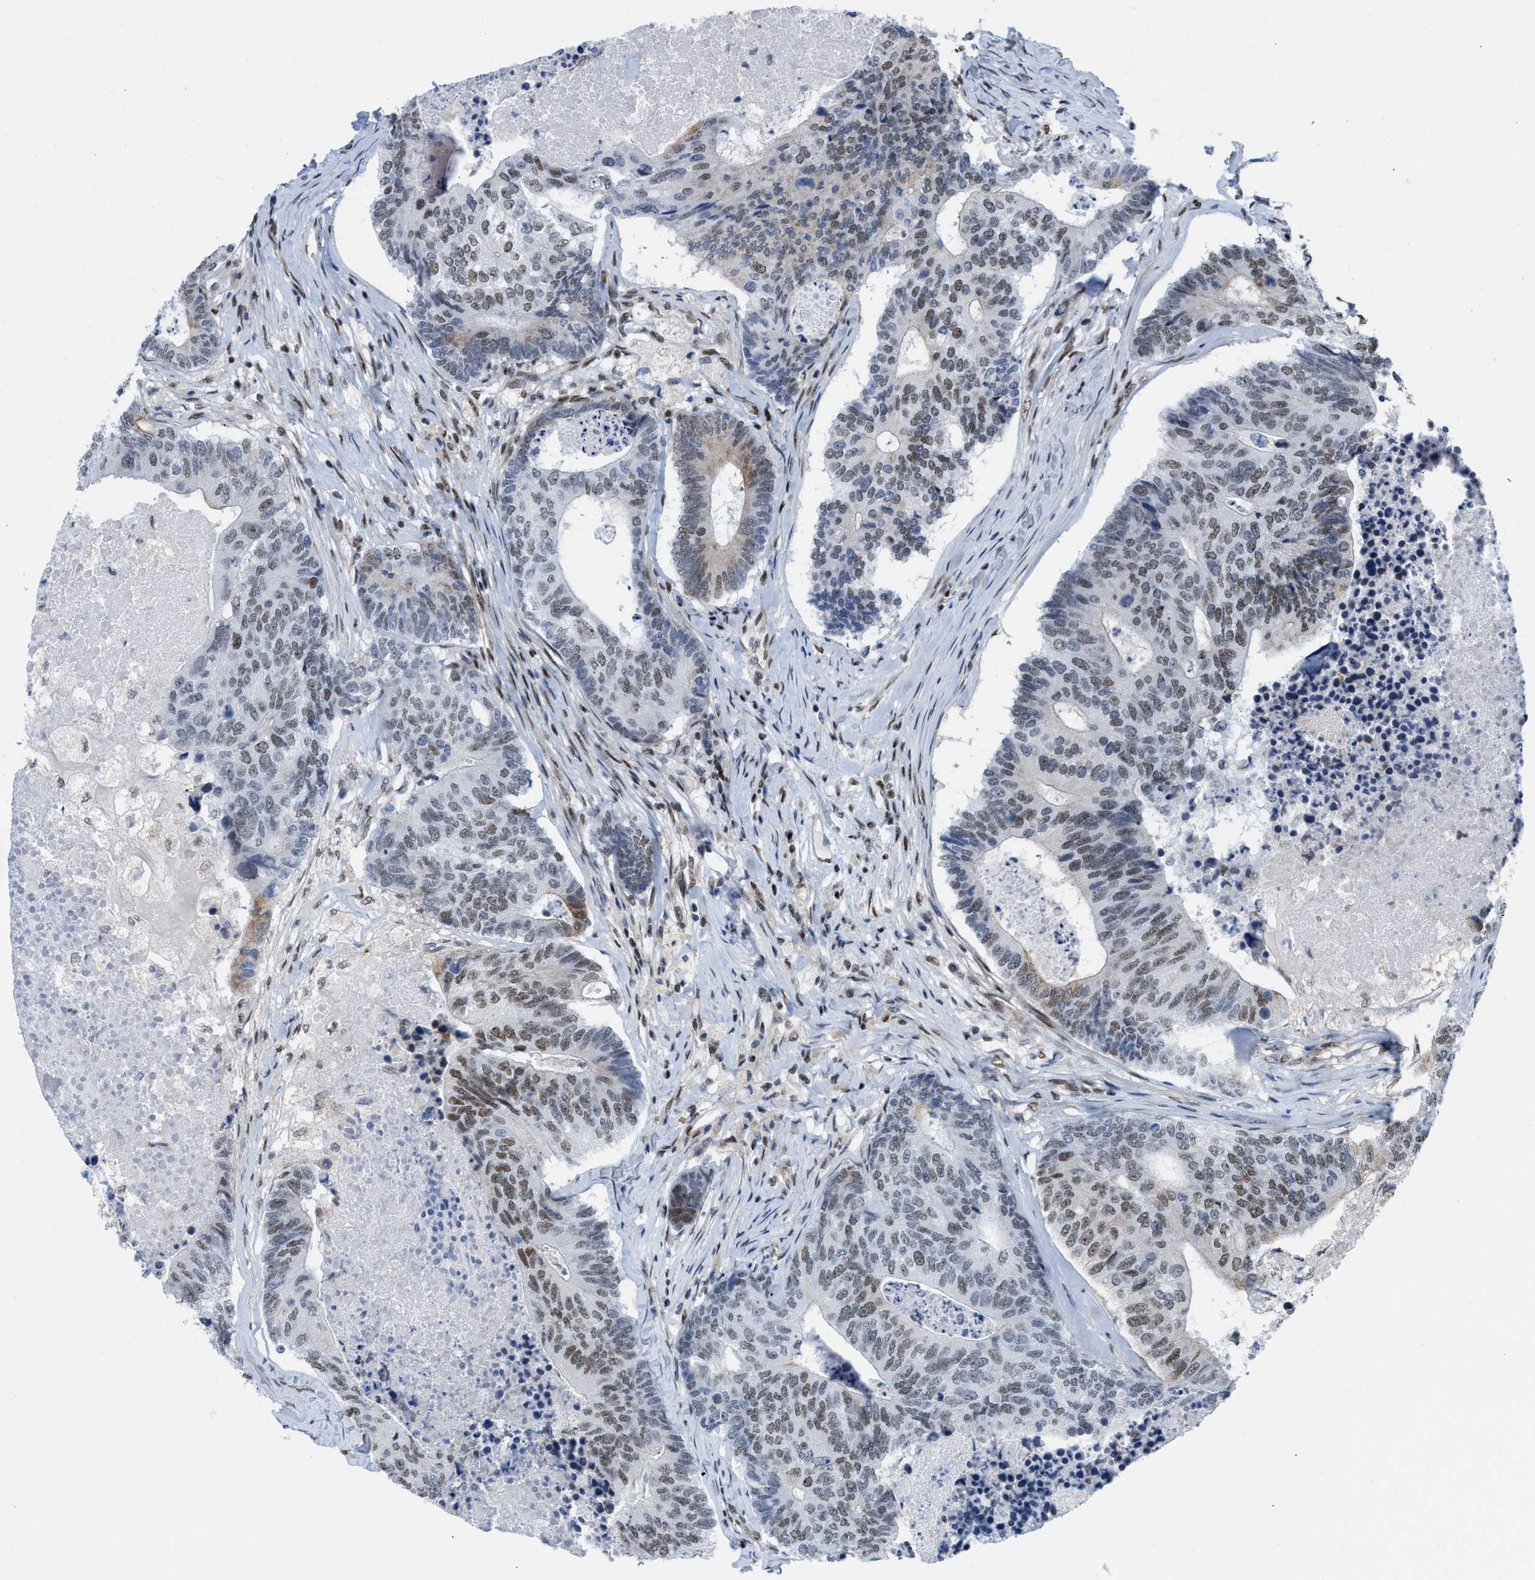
{"staining": {"intensity": "weak", "quantity": ">75%", "location": "nuclear"}, "tissue": "colorectal cancer", "cell_type": "Tumor cells", "image_type": "cancer", "snomed": [{"axis": "morphology", "description": "Adenocarcinoma, NOS"}, {"axis": "topography", "description": "Colon"}], "caption": "Adenocarcinoma (colorectal) was stained to show a protein in brown. There is low levels of weak nuclear expression in about >75% of tumor cells.", "gene": "MIER1", "patient": {"sex": "female", "age": 67}}